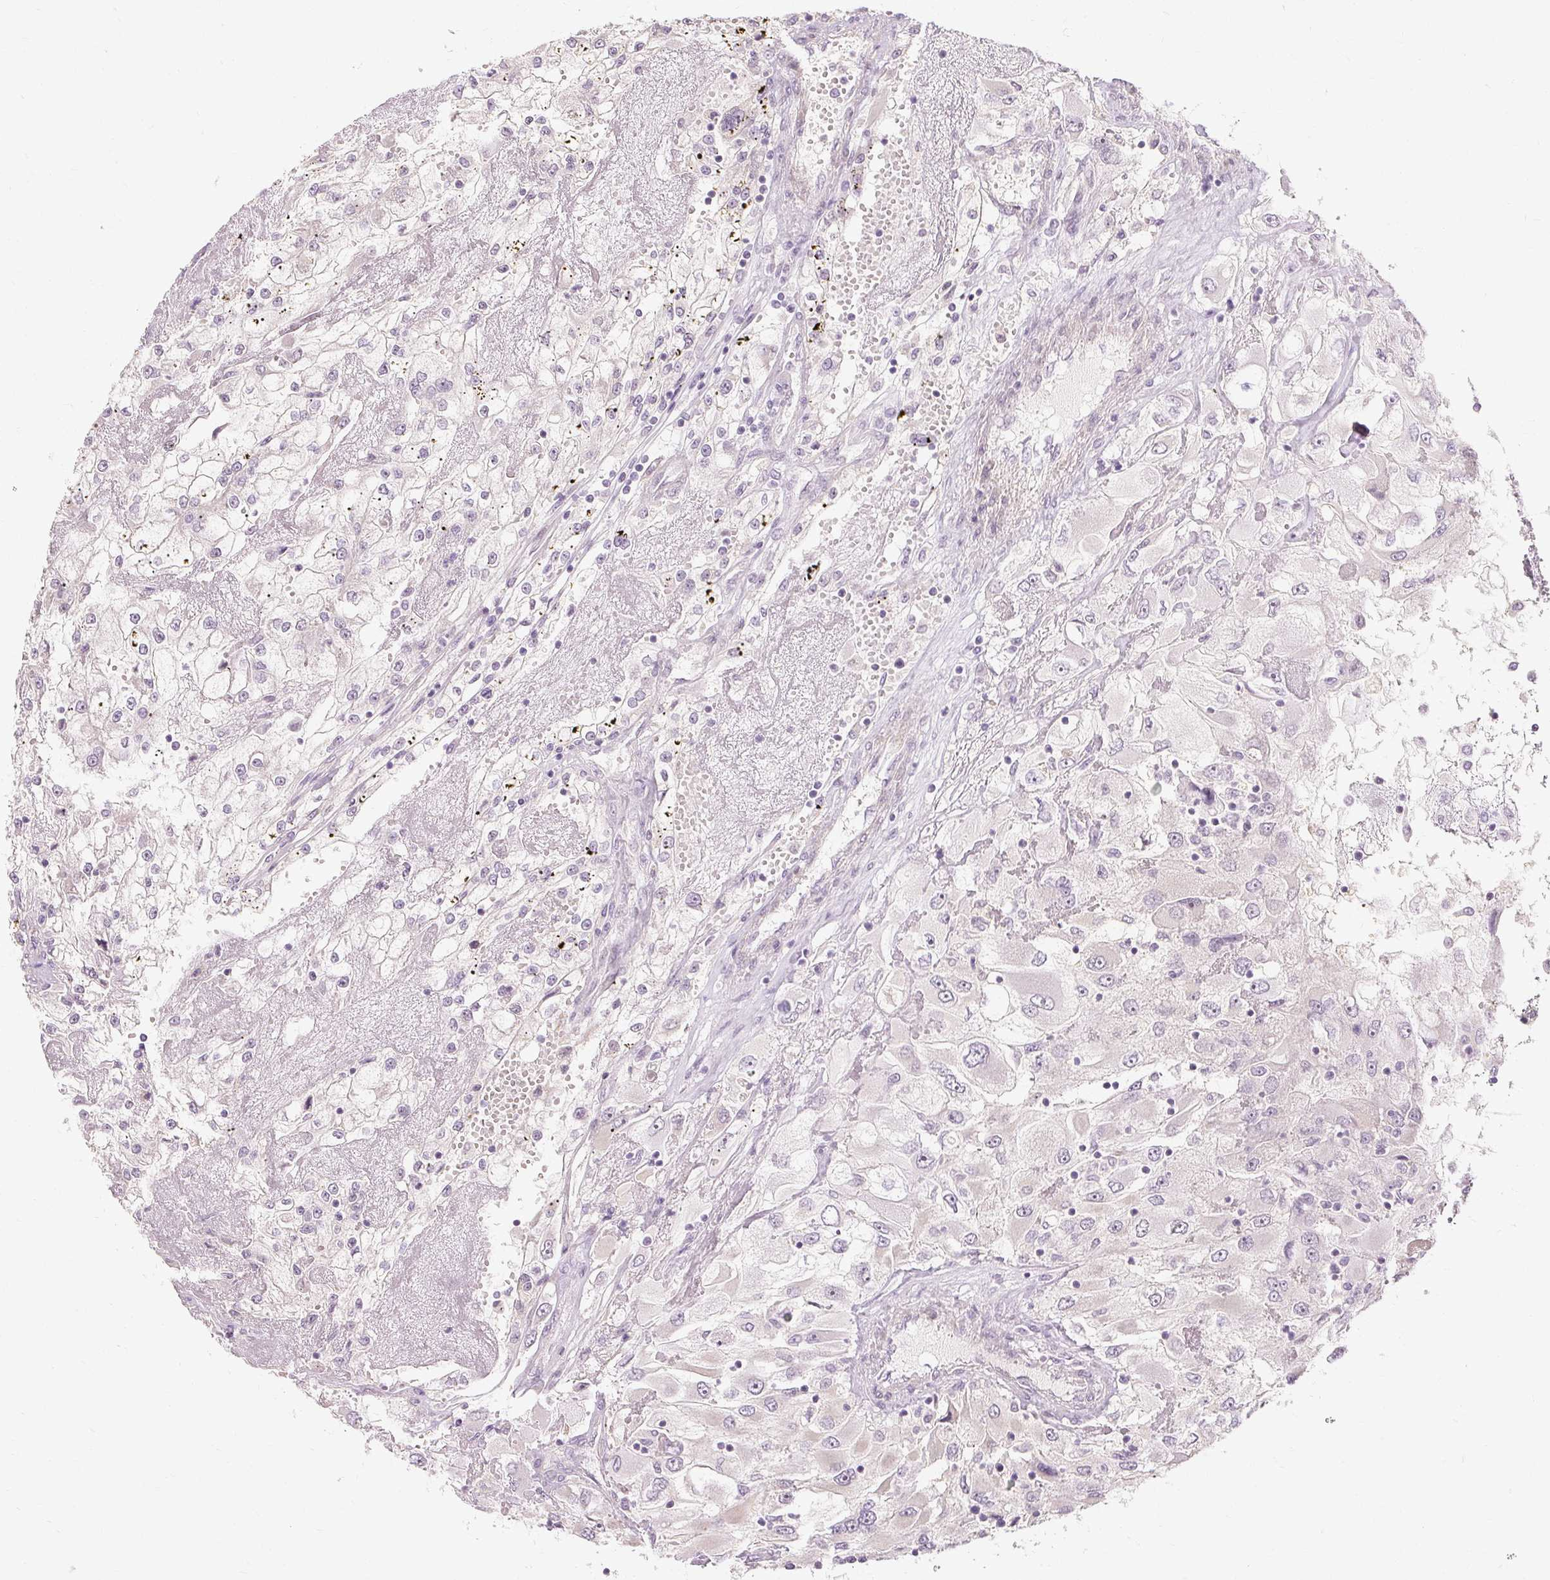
{"staining": {"intensity": "negative", "quantity": "none", "location": "none"}, "tissue": "renal cancer", "cell_type": "Tumor cells", "image_type": "cancer", "snomed": [{"axis": "morphology", "description": "Adenocarcinoma, NOS"}, {"axis": "topography", "description": "Kidney"}], "caption": "IHC photomicrograph of human renal adenocarcinoma stained for a protein (brown), which exhibits no expression in tumor cells.", "gene": "CAPN3", "patient": {"sex": "female", "age": 52}}